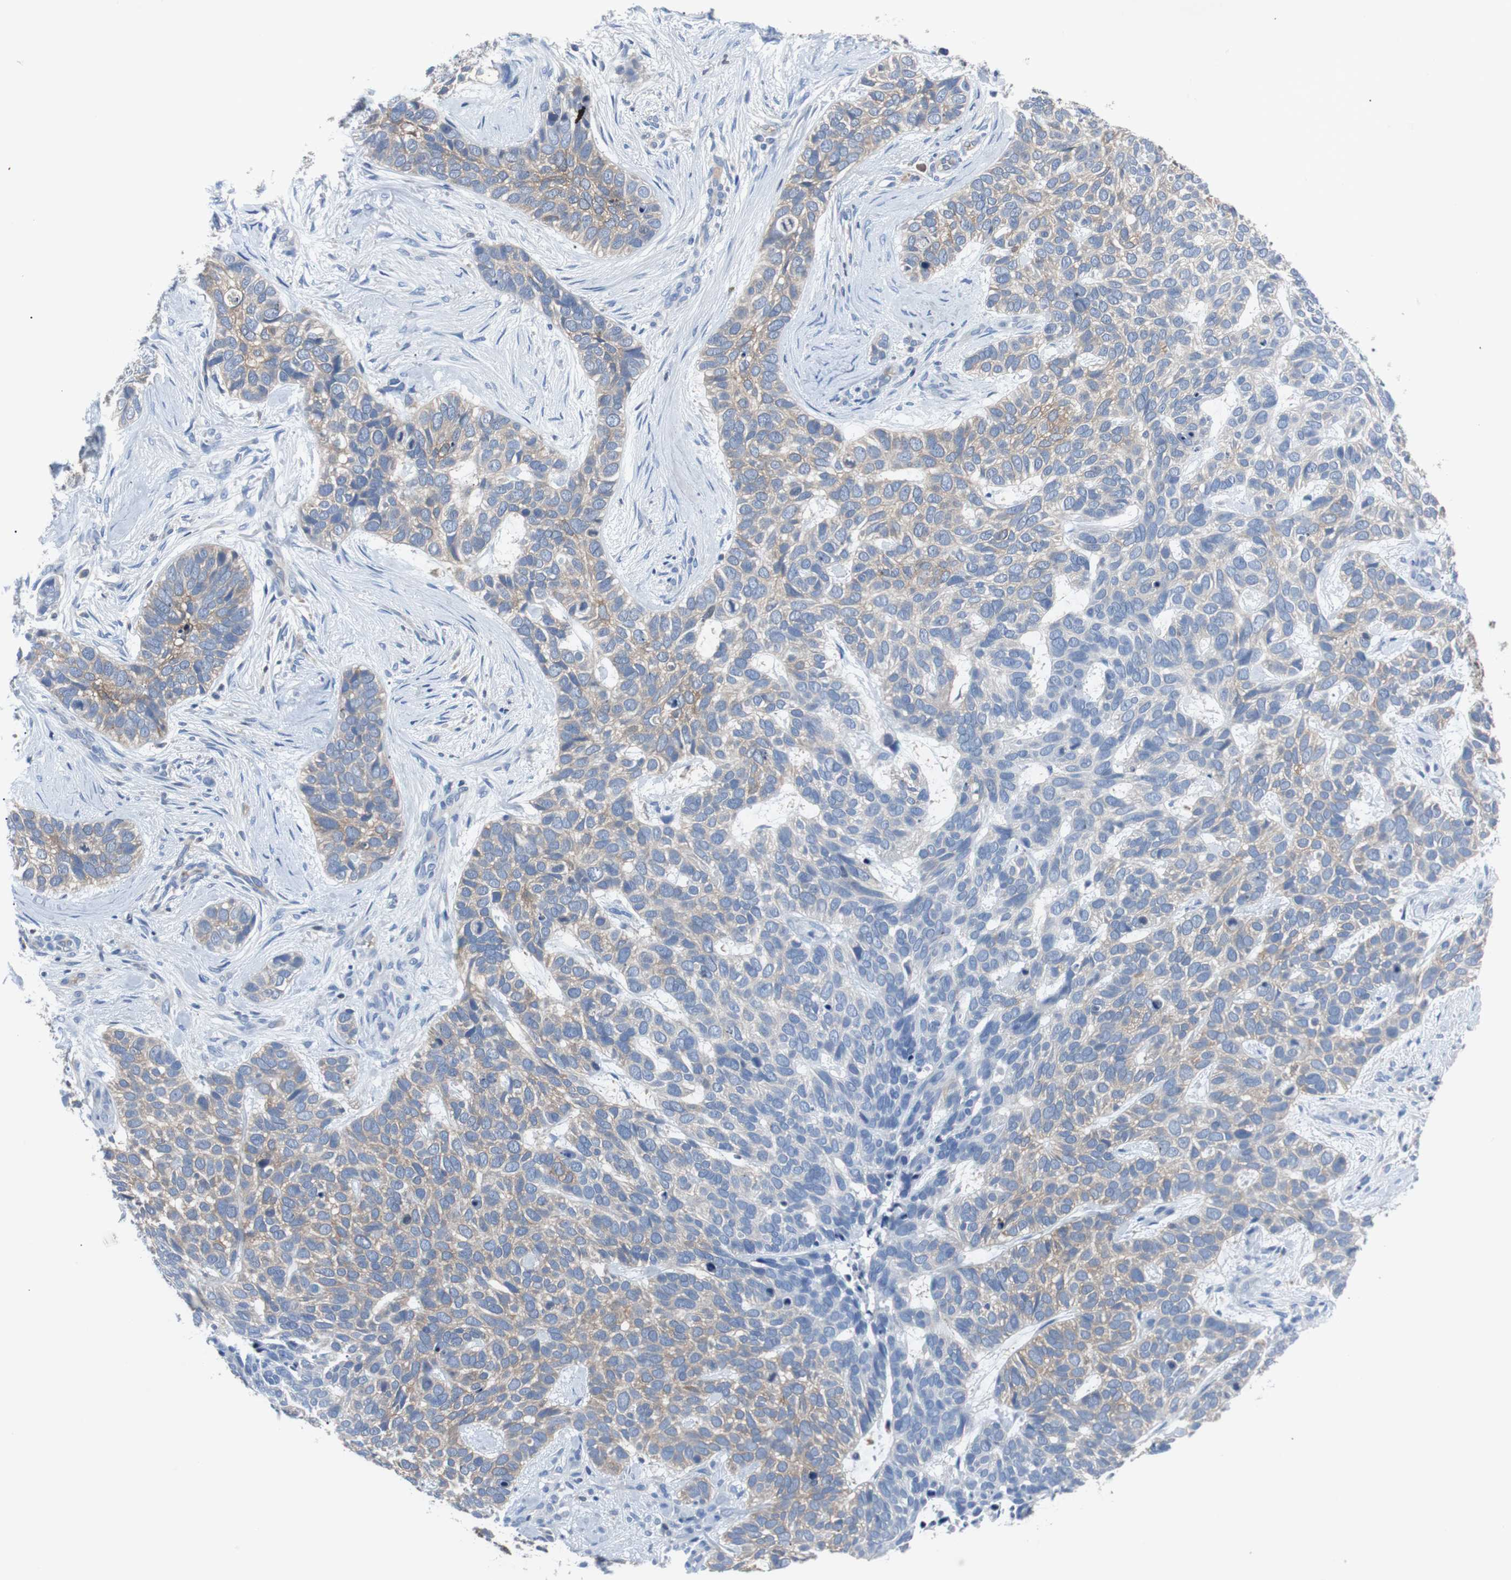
{"staining": {"intensity": "moderate", "quantity": ">75%", "location": "cytoplasmic/membranous"}, "tissue": "skin cancer", "cell_type": "Tumor cells", "image_type": "cancer", "snomed": [{"axis": "morphology", "description": "Basal cell carcinoma"}, {"axis": "topography", "description": "Skin"}], "caption": "Protein staining displays moderate cytoplasmic/membranous staining in about >75% of tumor cells in basal cell carcinoma (skin).", "gene": "EEF2K", "patient": {"sex": "male", "age": 87}}